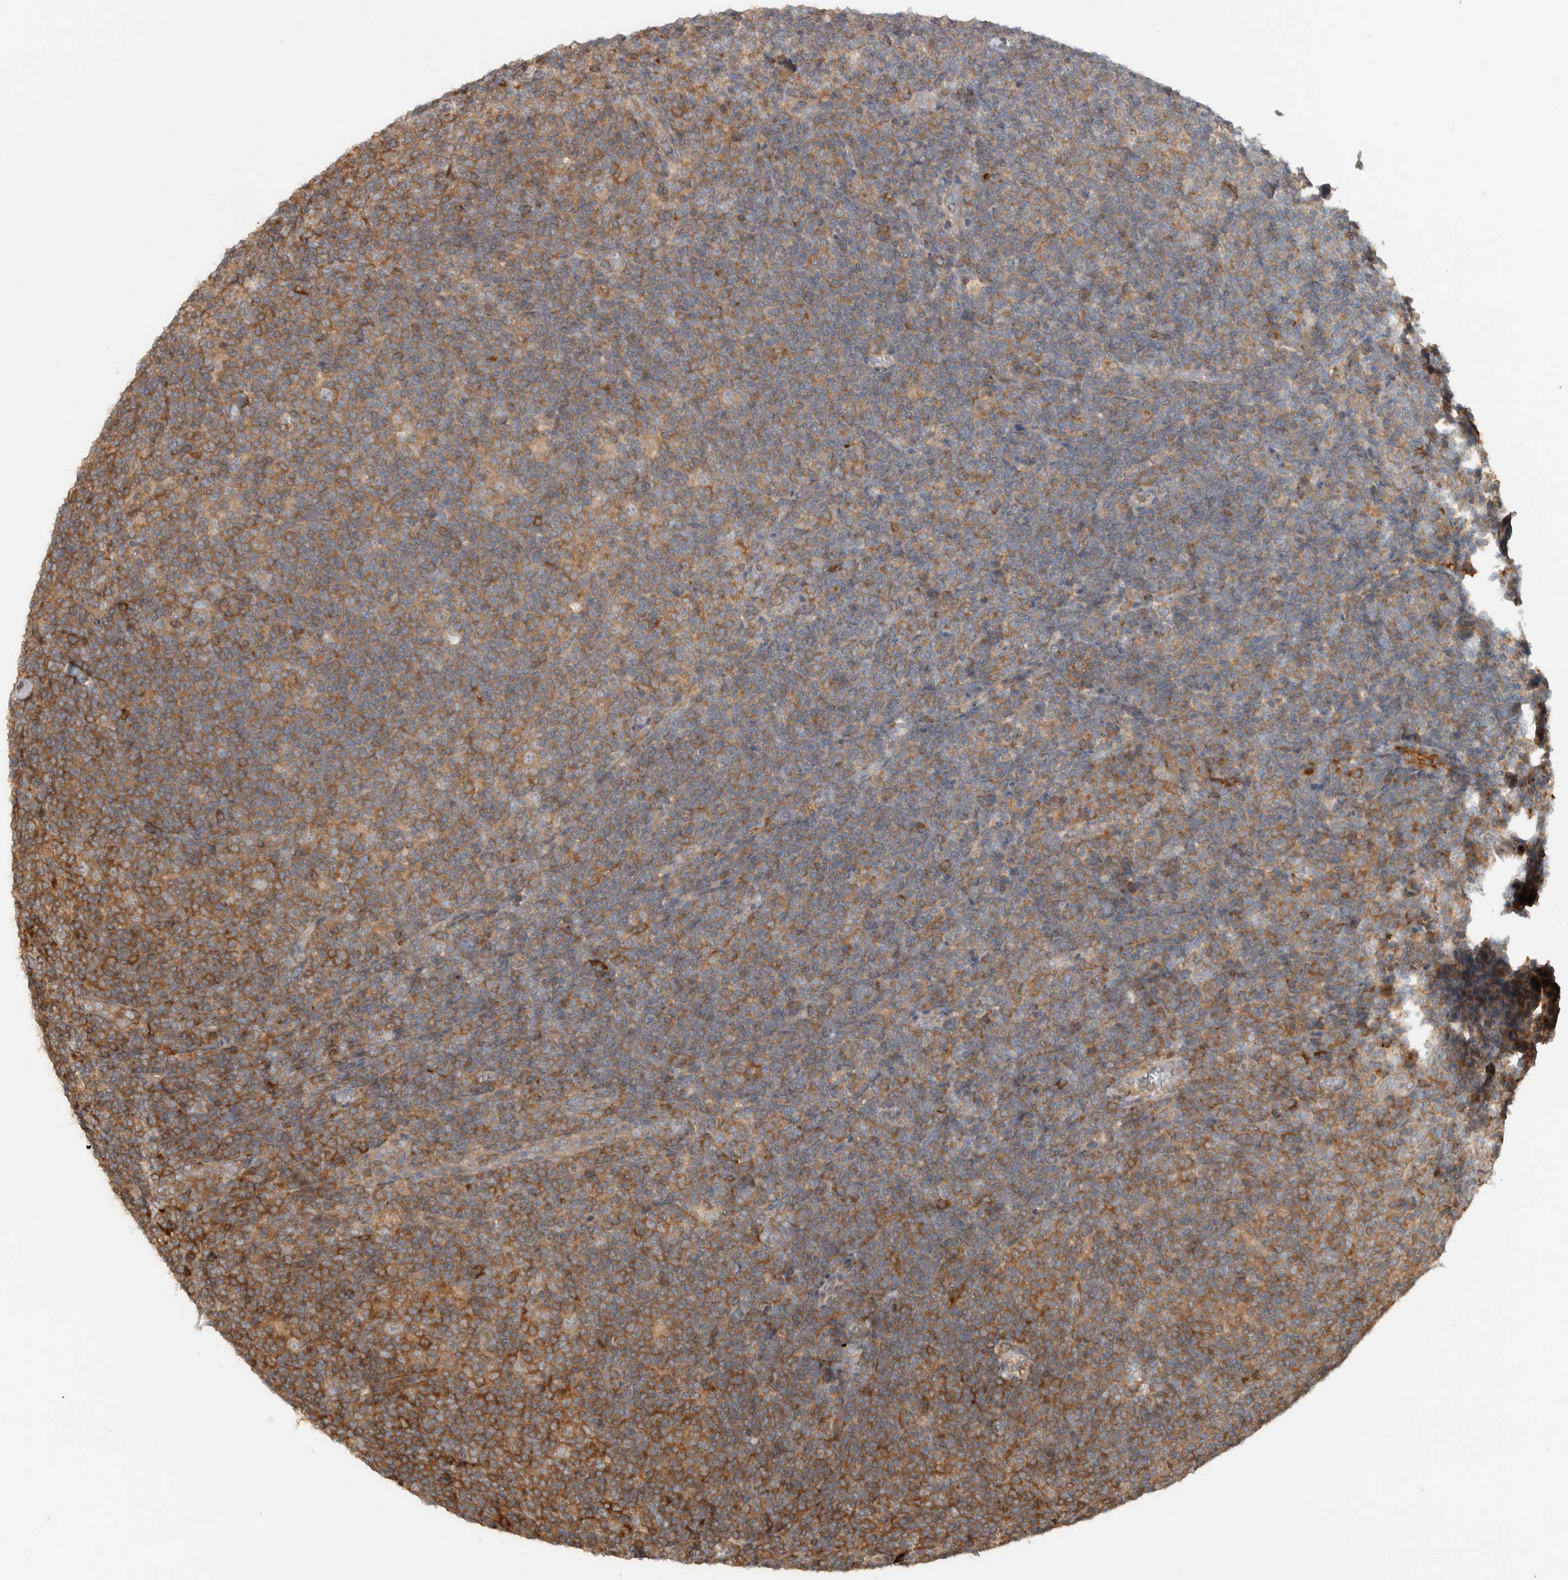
{"staining": {"intensity": "moderate", "quantity": ">75%", "location": "cytoplasmic/membranous"}, "tissue": "lymphoma", "cell_type": "Tumor cells", "image_type": "cancer", "snomed": [{"axis": "morphology", "description": "Hodgkin's disease, NOS"}, {"axis": "topography", "description": "Lymph node"}], "caption": "Lymphoma stained with DAB immunohistochemistry (IHC) demonstrates medium levels of moderate cytoplasmic/membranous expression in approximately >75% of tumor cells. (Brightfield microscopy of DAB IHC at high magnification).", "gene": "CNTROB", "patient": {"sex": "female", "age": 57}}